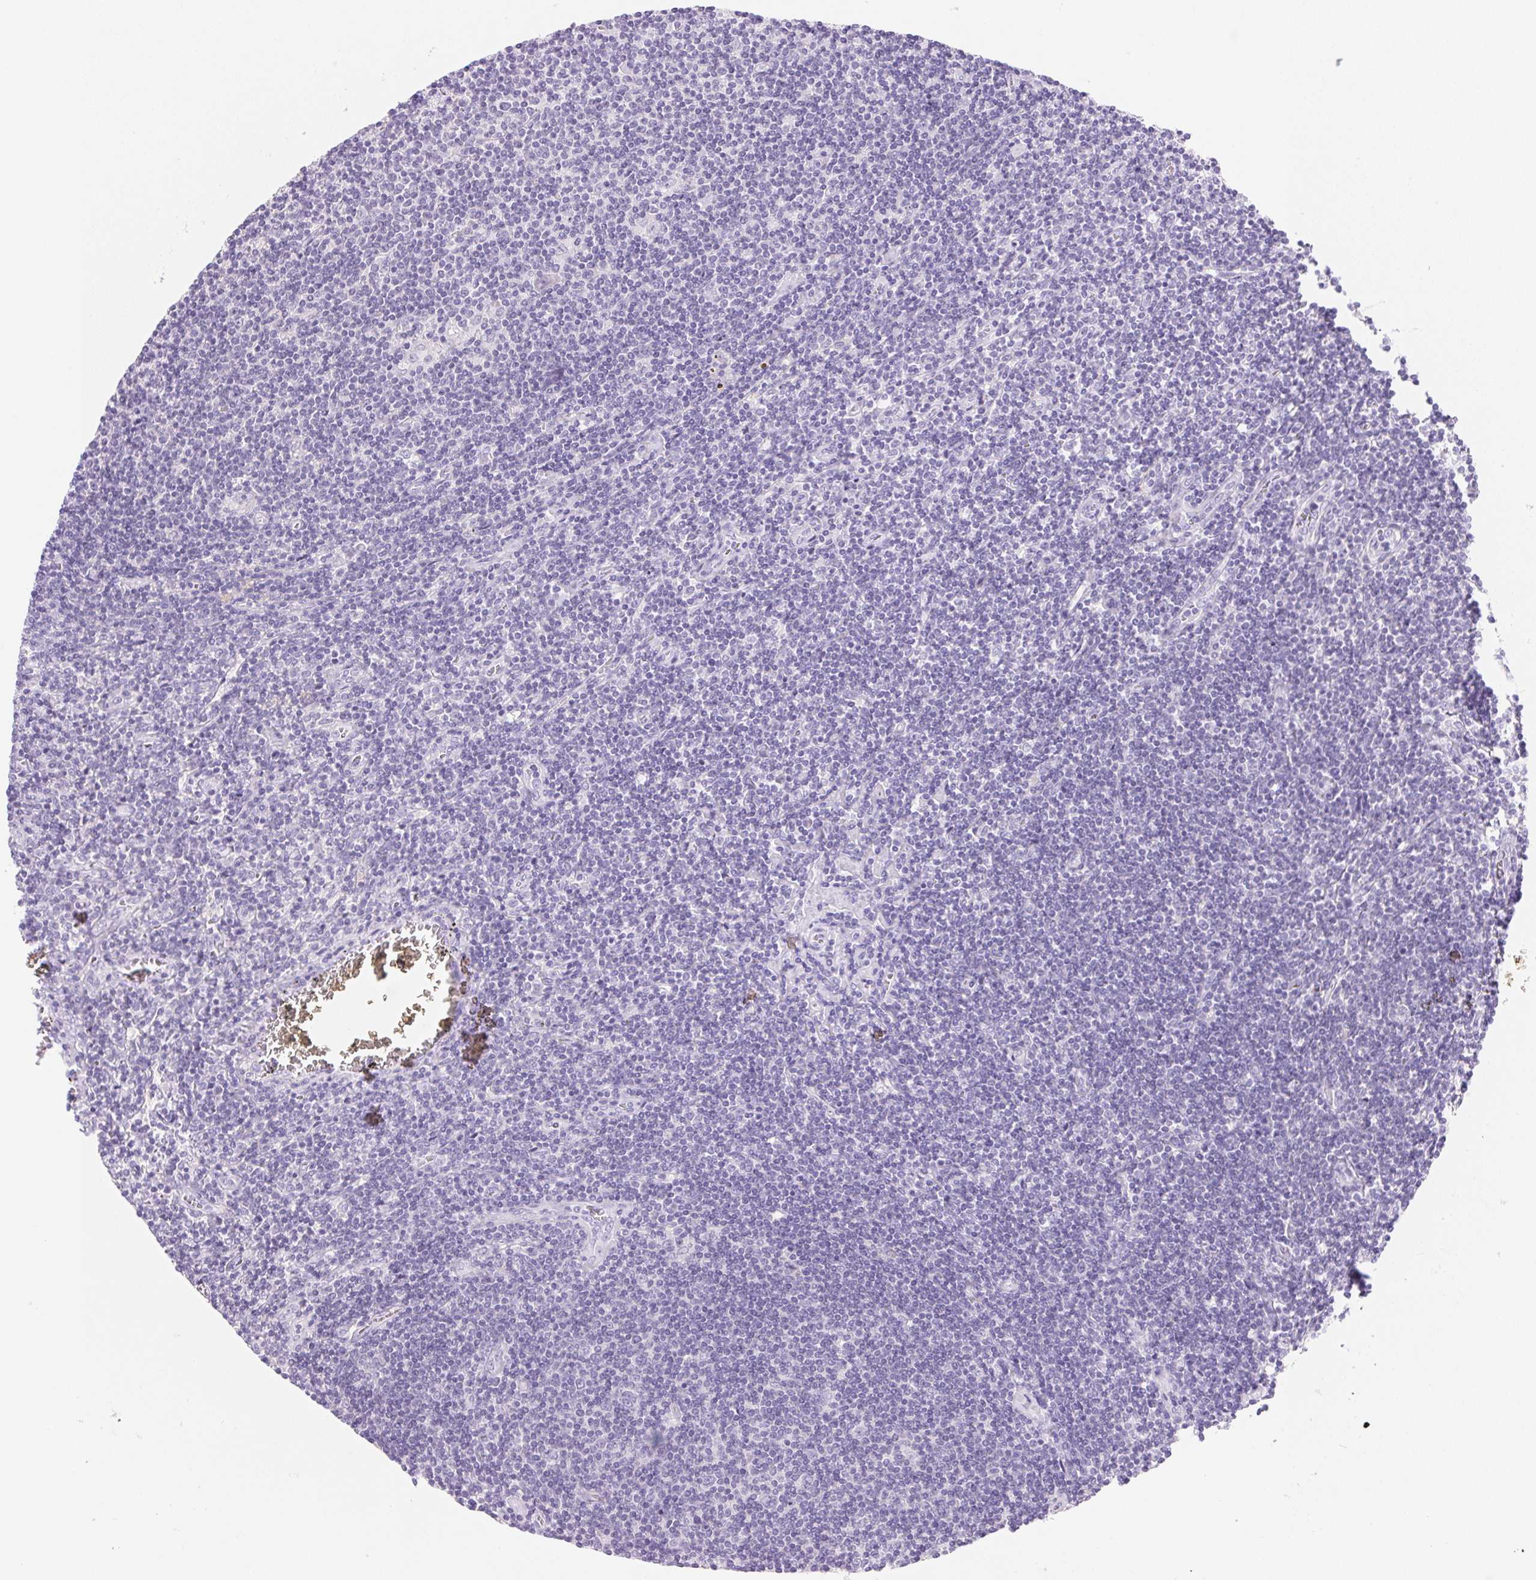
{"staining": {"intensity": "negative", "quantity": "none", "location": "none"}, "tissue": "lymphoma", "cell_type": "Tumor cells", "image_type": "cancer", "snomed": [{"axis": "morphology", "description": "Hodgkin's disease, NOS"}, {"axis": "topography", "description": "Lymph node"}], "caption": "Human lymphoma stained for a protein using immunohistochemistry exhibits no expression in tumor cells.", "gene": "DHCR24", "patient": {"sex": "male", "age": 40}}